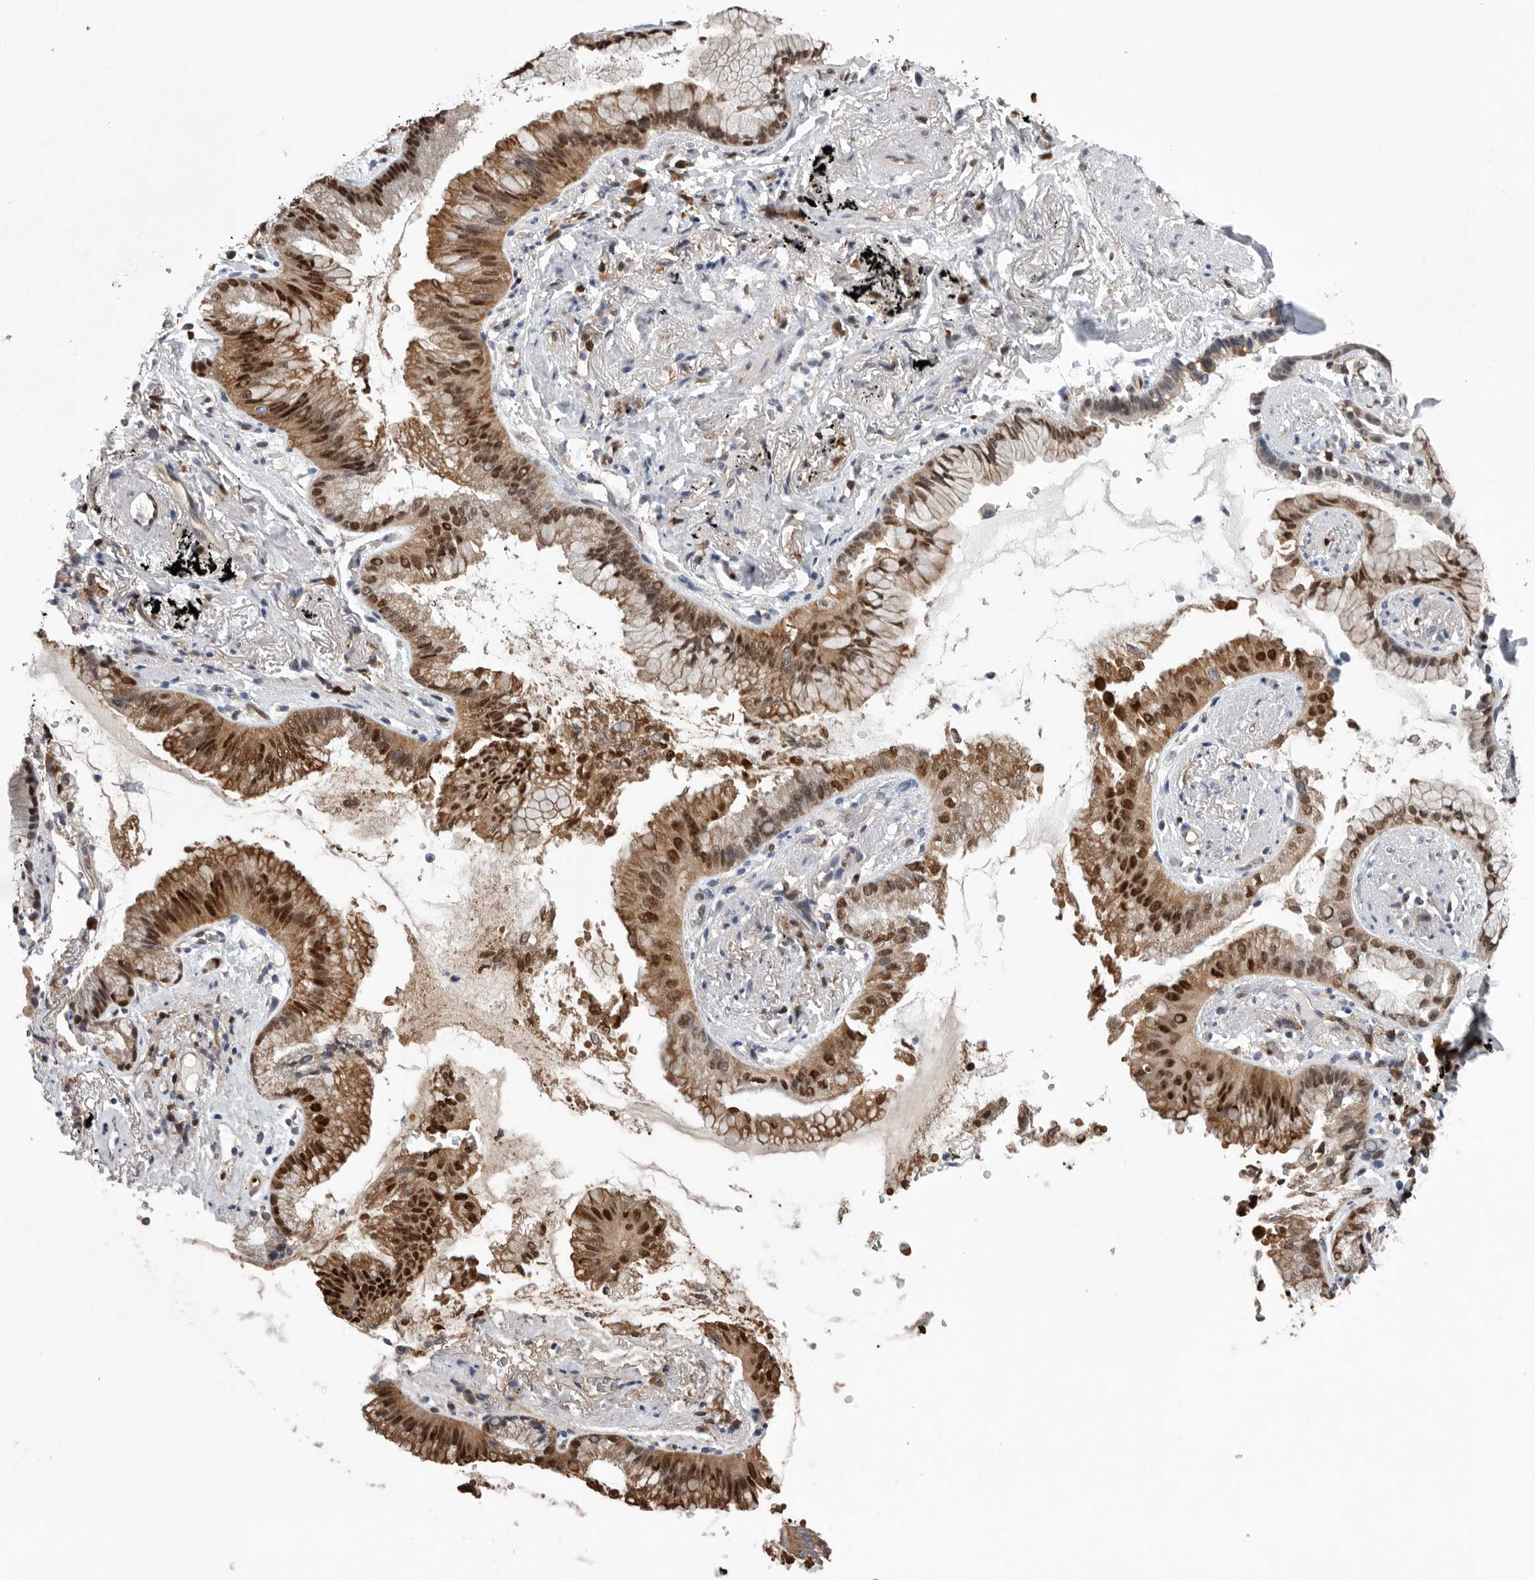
{"staining": {"intensity": "moderate", "quantity": ">75%", "location": "cytoplasmic/membranous,nuclear"}, "tissue": "lung cancer", "cell_type": "Tumor cells", "image_type": "cancer", "snomed": [{"axis": "morphology", "description": "Adenocarcinoma, NOS"}, {"axis": "topography", "description": "Lung"}], "caption": "The immunohistochemical stain shows moderate cytoplasmic/membranous and nuclear positivity in tumor cells of lung adenocarcinoma tissue. (IHC, brightfield microscopy, high magnification).", "gene": "PDCD4", "patient": {"sex": "female", "age": 70}}